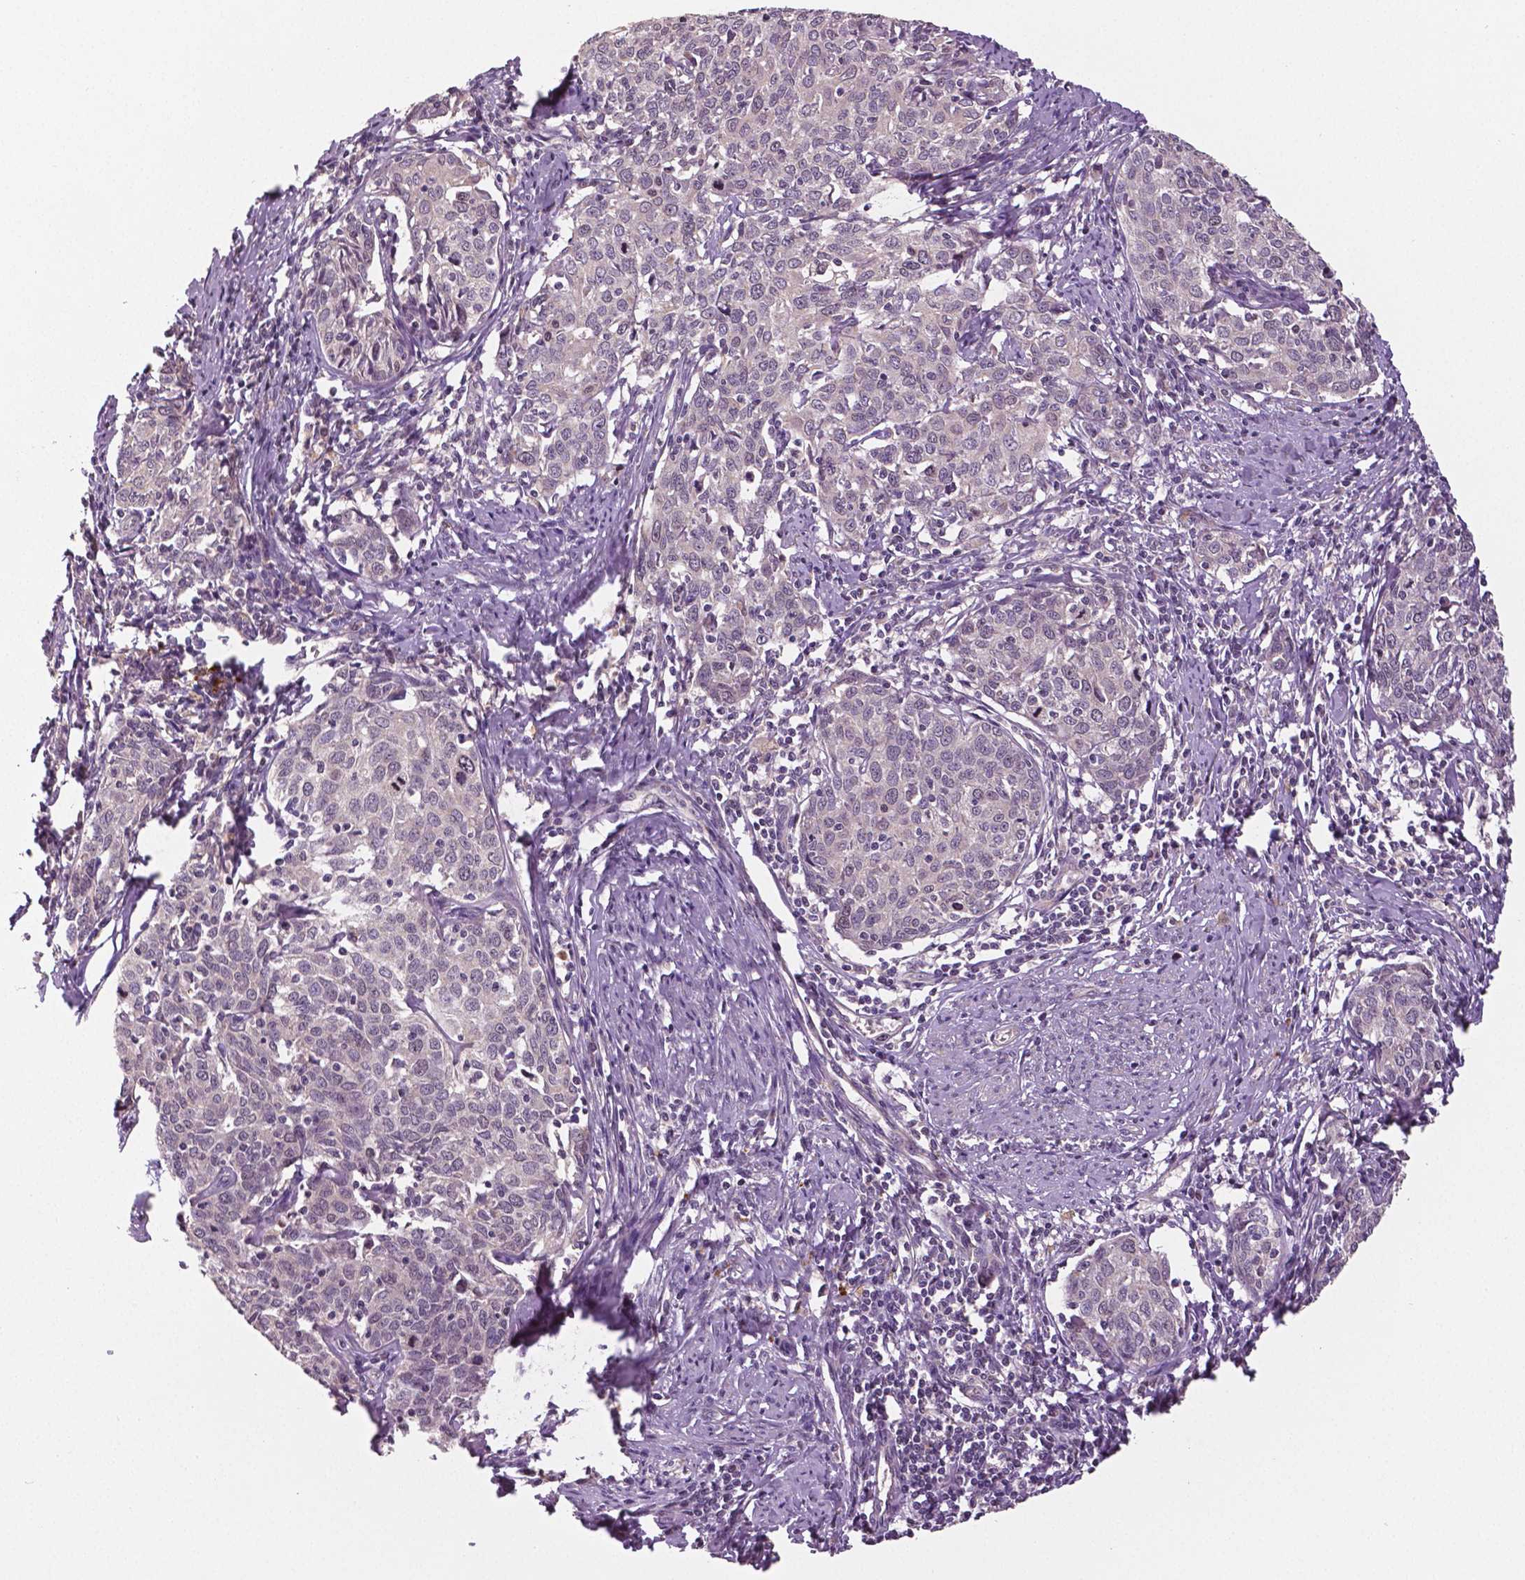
{"staining": {"intensity": "weak", "quantity": "<25%", "location": "nuclear"}, "tissue": "cervical cancer", "cell_type": "Tumor cells", "image_type": "cancer", "snomed": [{"axis": "morphology", "description": "Squamous cell carcinoma, NOS"}, {"axis": "topography", "description": "Cervix"}], "caption": "This is a photomicrograph of immunohistochemistry (IHC) staining of cervical squamous cell carcinoma, which shows no expression in tumor cells.", "gene": "MKI67", "patient": {"sex": "female", "age": 62}}